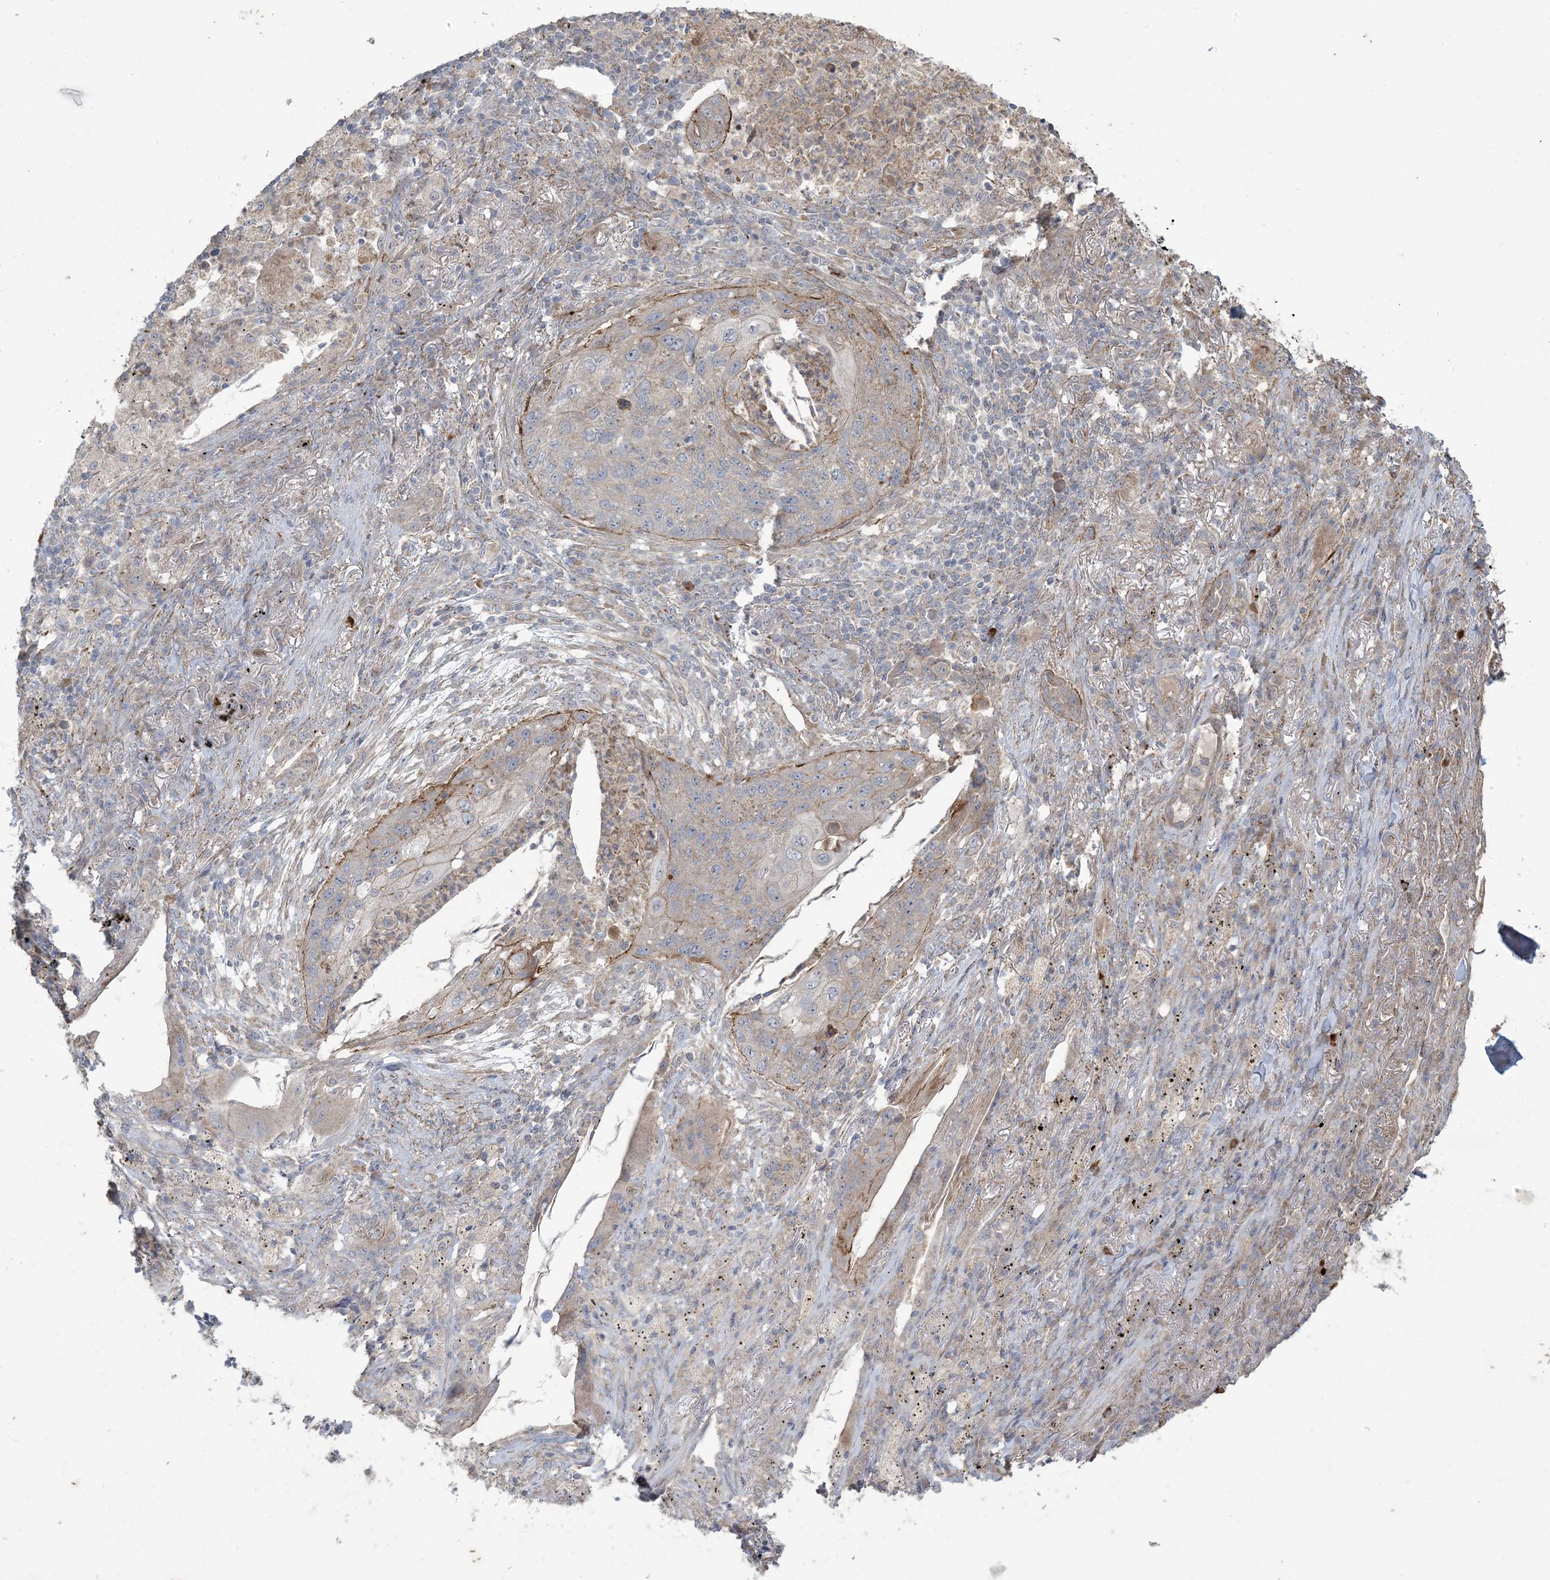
{"staining": {"intensity": "negative", "quantity": "none", "location": "none"}, "tissue": "lung cancer", "cell_type": "Tumor cells", "image_type": "cancer", "snomed": [{"axis": "morphology", "description": "Squamous cell carcinoma, NOS"}, {"axis": "topography", "description": "Lung"}], "caption": "A histopathology image of lung squamous cell carcinoma stained for a protein reveals no brown staining in tumor cells.", "gene": "KLHL18", "patient": {"sex": "female", "age": 63}}